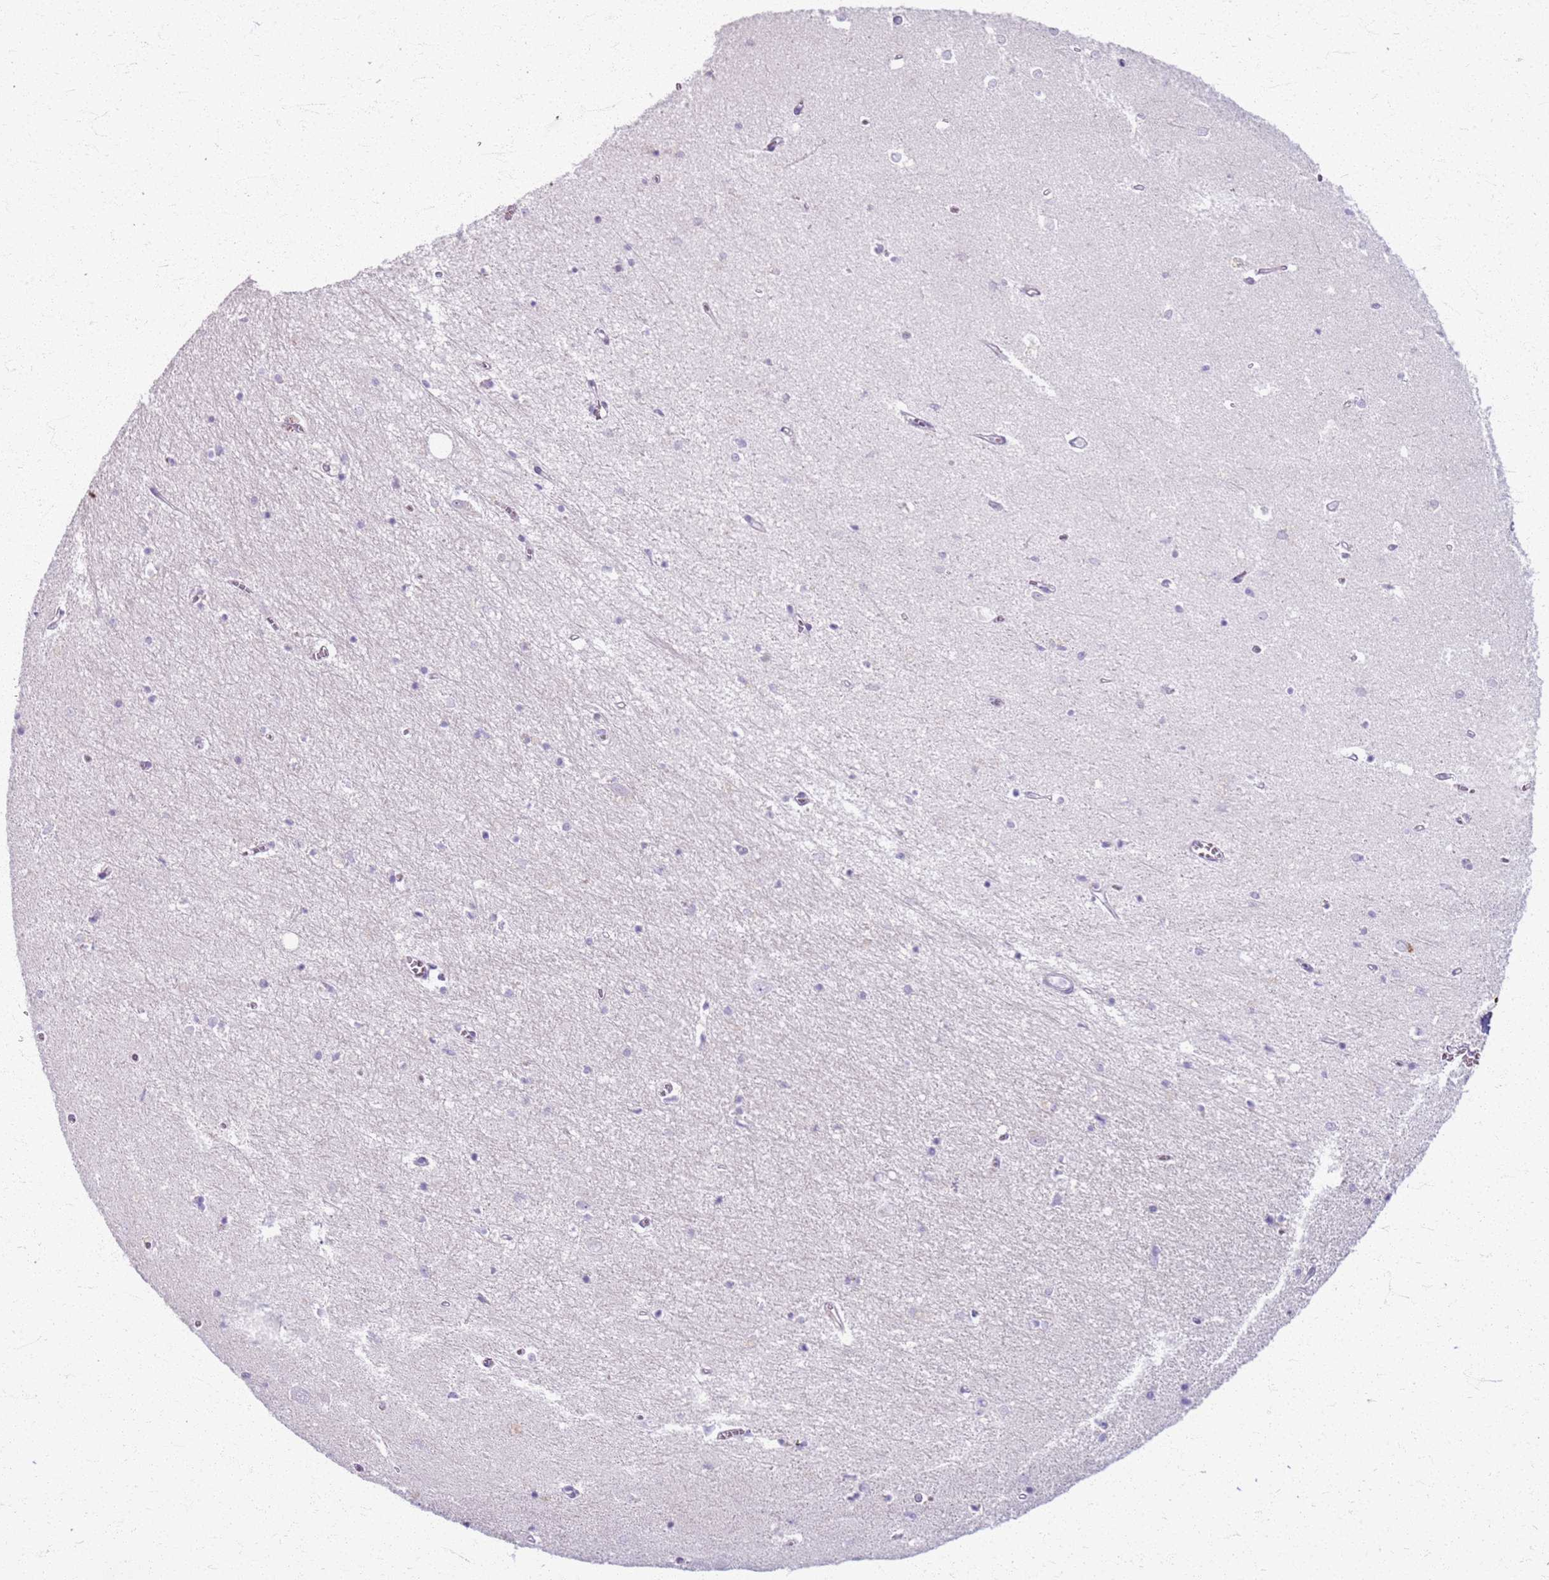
{"staining": {"intensity": "negative", "quantity": "none", "location": "none"}, "tissue": "hippocampus", "cell_type": "Glial cells", "image_type": "normal", "snomed": [{"axis": "morphology", "description": "Normal tissue, NOS"}, {"axis": "topography", "description": "Hippocampus"}], "caption": "IHC histopathology image of unremarkable human hippocampus stained for a protein (brown), which exhibits no staining in glial cells.", "gene": "CSRP3", "patient": {"sex": "female", "age": 64}}